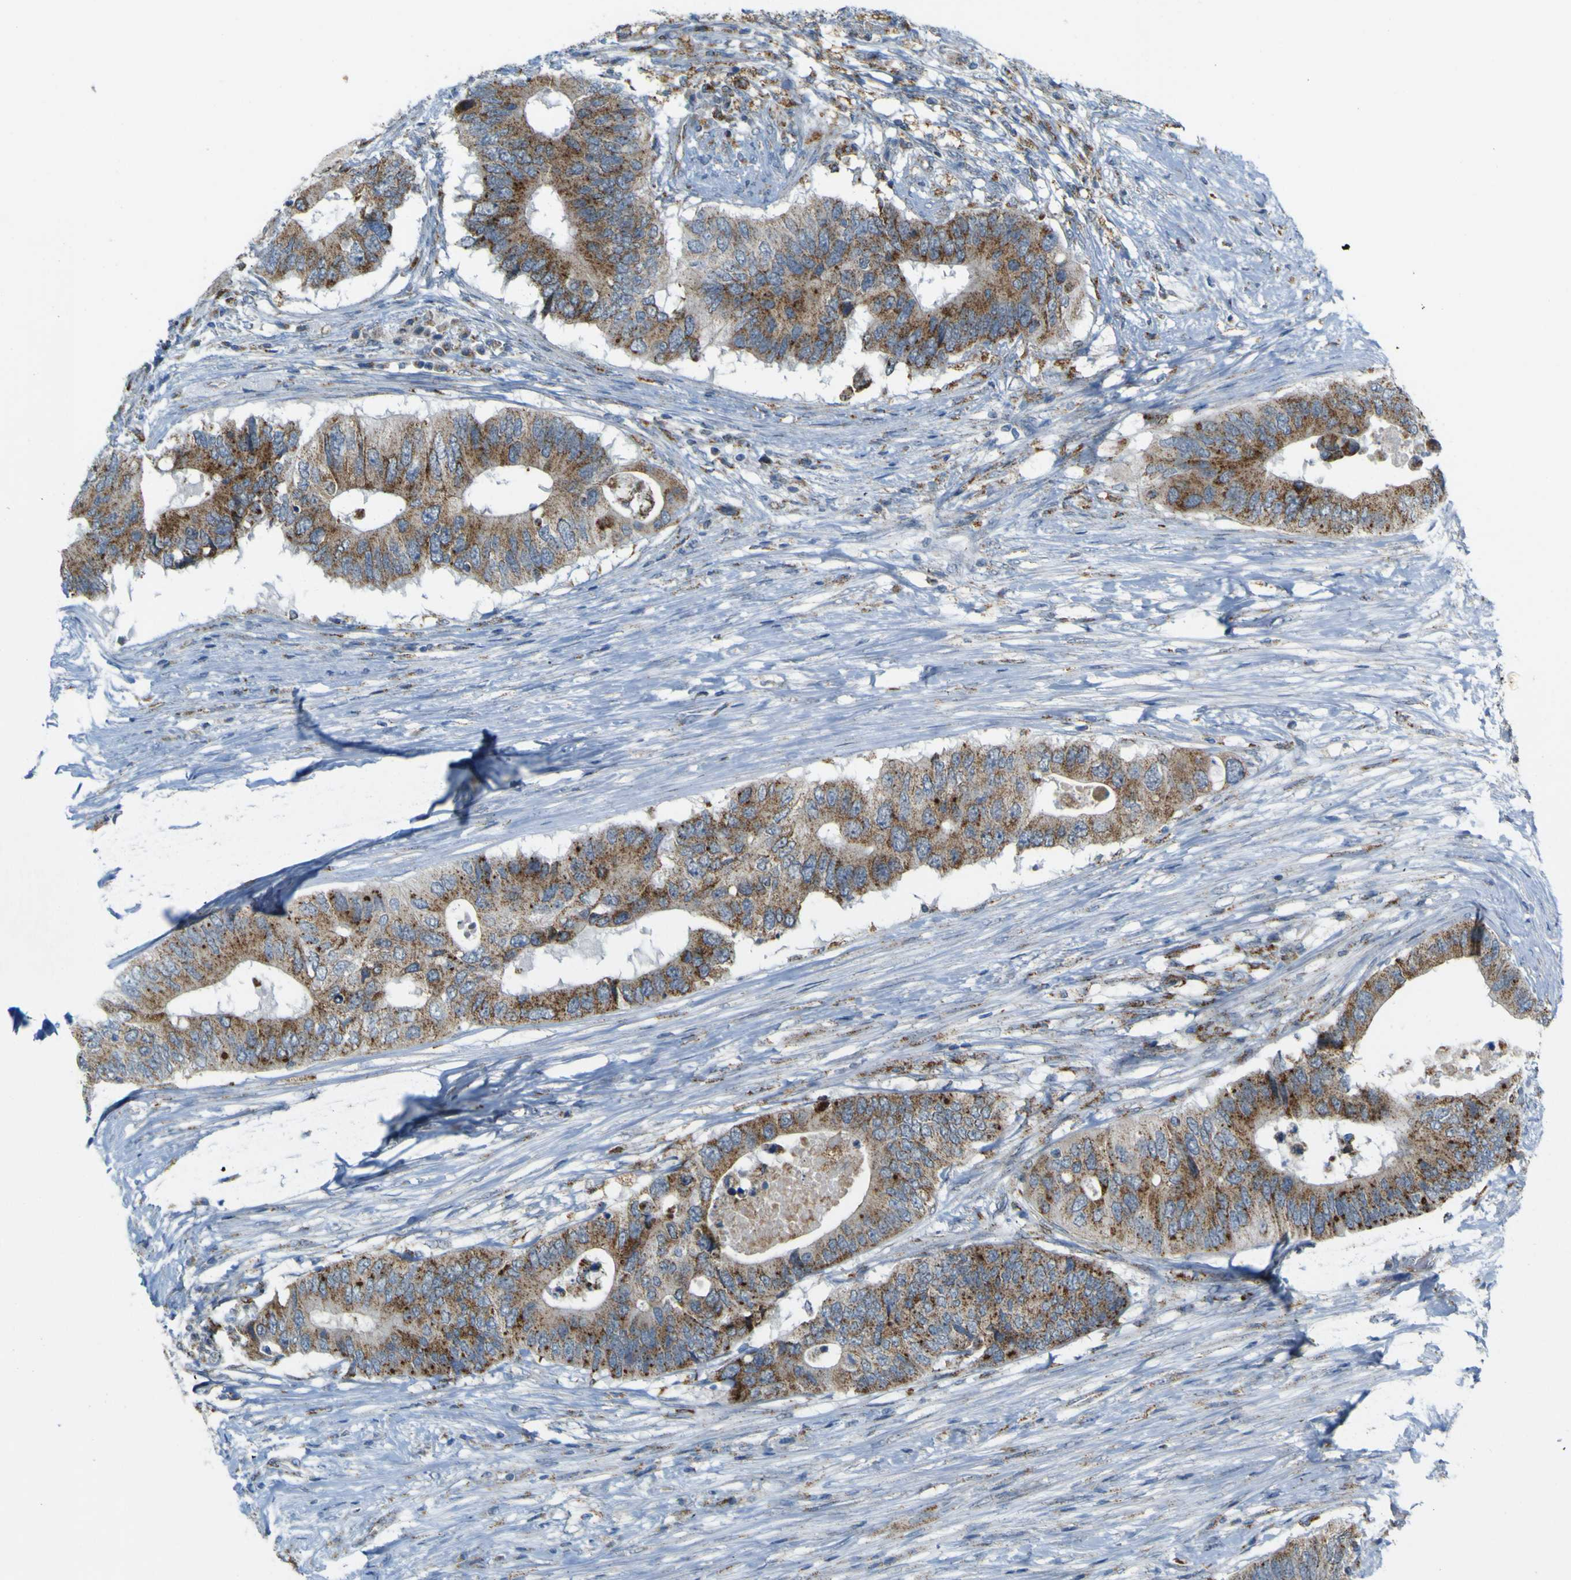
{"staining": {"intensity": "moderate", "quantity": ">75%", "location": "cytoplasmic/membranous"}, "tissue": "colorectal cancer", "cell_type": "Tumor cells", "image_type": "cancer", "snomed": [{"axis": "morphology", "description": "Adenocarcinoma, NOS"}, {"axis": "topography", "description": "Colon"}], "caption": "The histopathology image exhibits immunohistochemical staining of colorectal cancer. There is moderate cytoplasmic/membranous staining is appreciated in approximately >75% of tumor cells.", "gene": "ACBD5", "patient": {"sex": "male", "age": 71}}